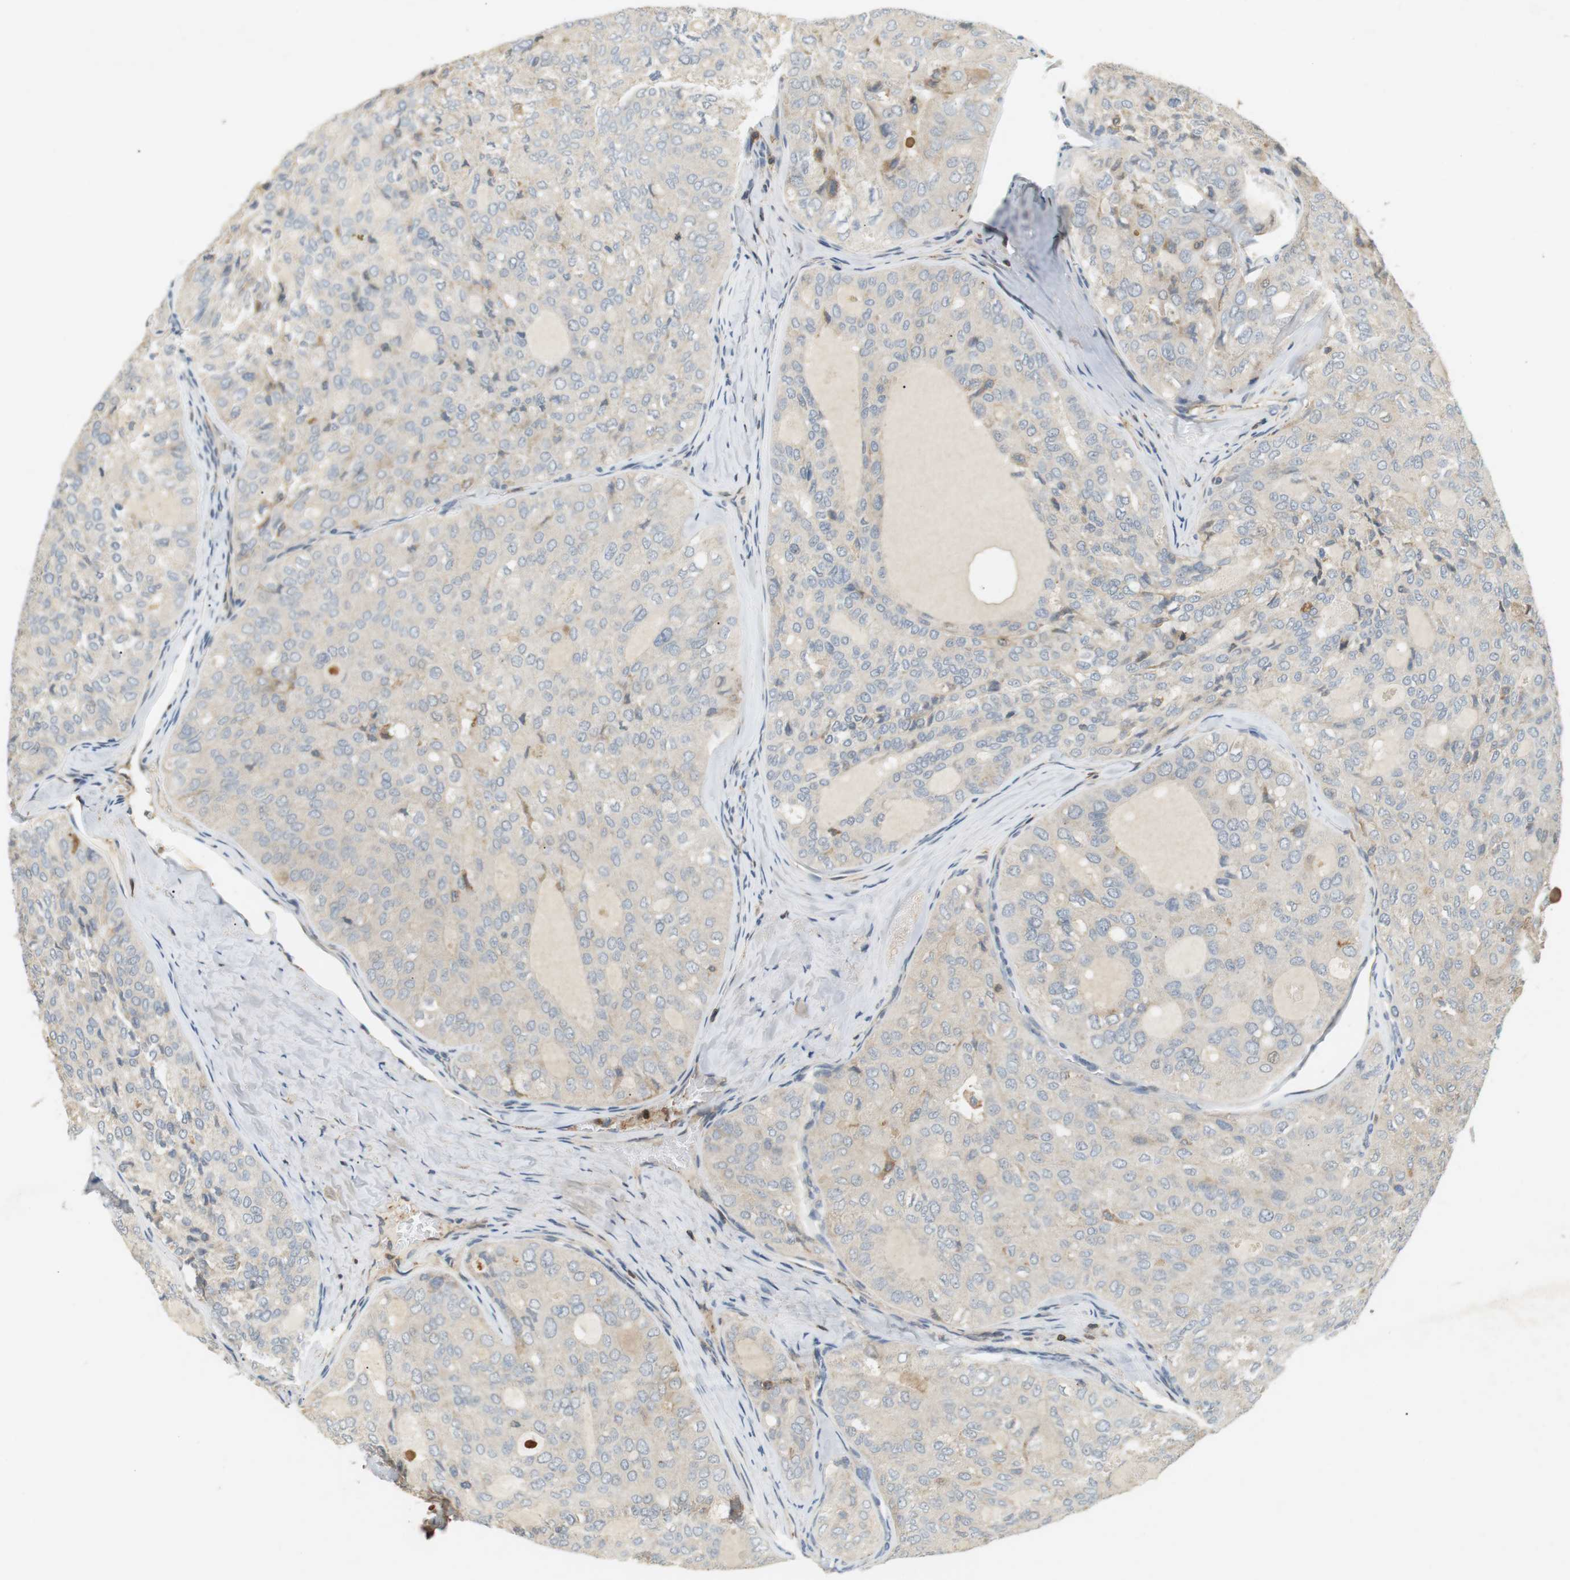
{"staining": {"intensity": "weak", "quantity": "<25%", "location": "cytoplasmic/membranous"}, "tissue": "thyroid cancer", "cell_type": "Tumor cells", "image_type": "cancer", "snomed": [{"axis": "morphology", "description": "Follicular adenoma carcinoma, NOS"}, {"axis": "topography", "description": "Thyroid gland"}], "caption": "Thyroid cancer (follicular adenoma carcinoma) was stained to show a protein in brown. There is no significant positivity in tumor cells.", "gene": "P2RY1", "patient": {"sex": "male", "age": 75}}